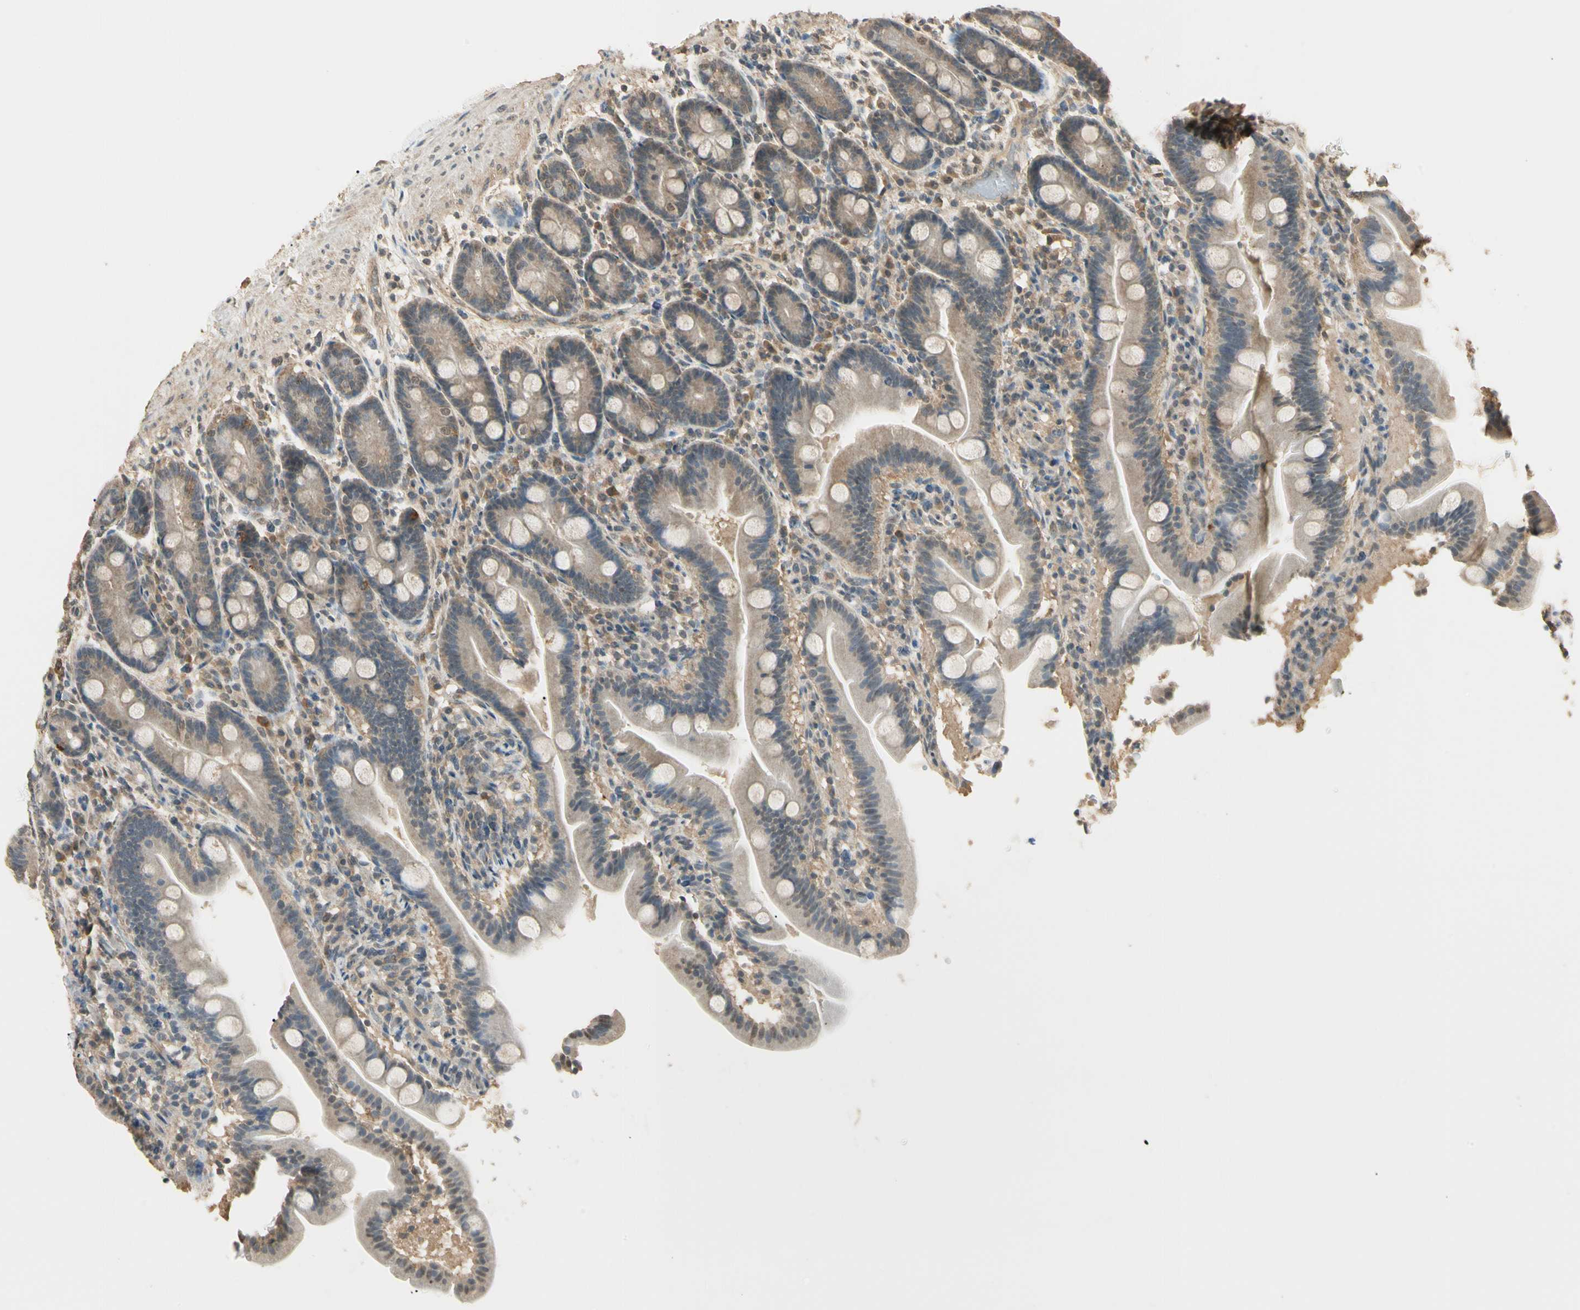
{"staining": {"intensity": "weak", "quantity": ">75%", "location": "cytoplasmic/membranous"}, "tissue": "duodenum", "cell_type": "Glandular cells", "image_type": "normal", "snomed": [{"axis": "morphology", "description": "Normal tissue, NOS"}, {"axis": "topography", "description": "Duodenum"}], "caption": "Weak cytoplasmic/membranous protein staining is seen in approximately >75% of glandular cells in duodenum.", "gene": "SGCA", "patient": {"sex": "male", "age": 54}}